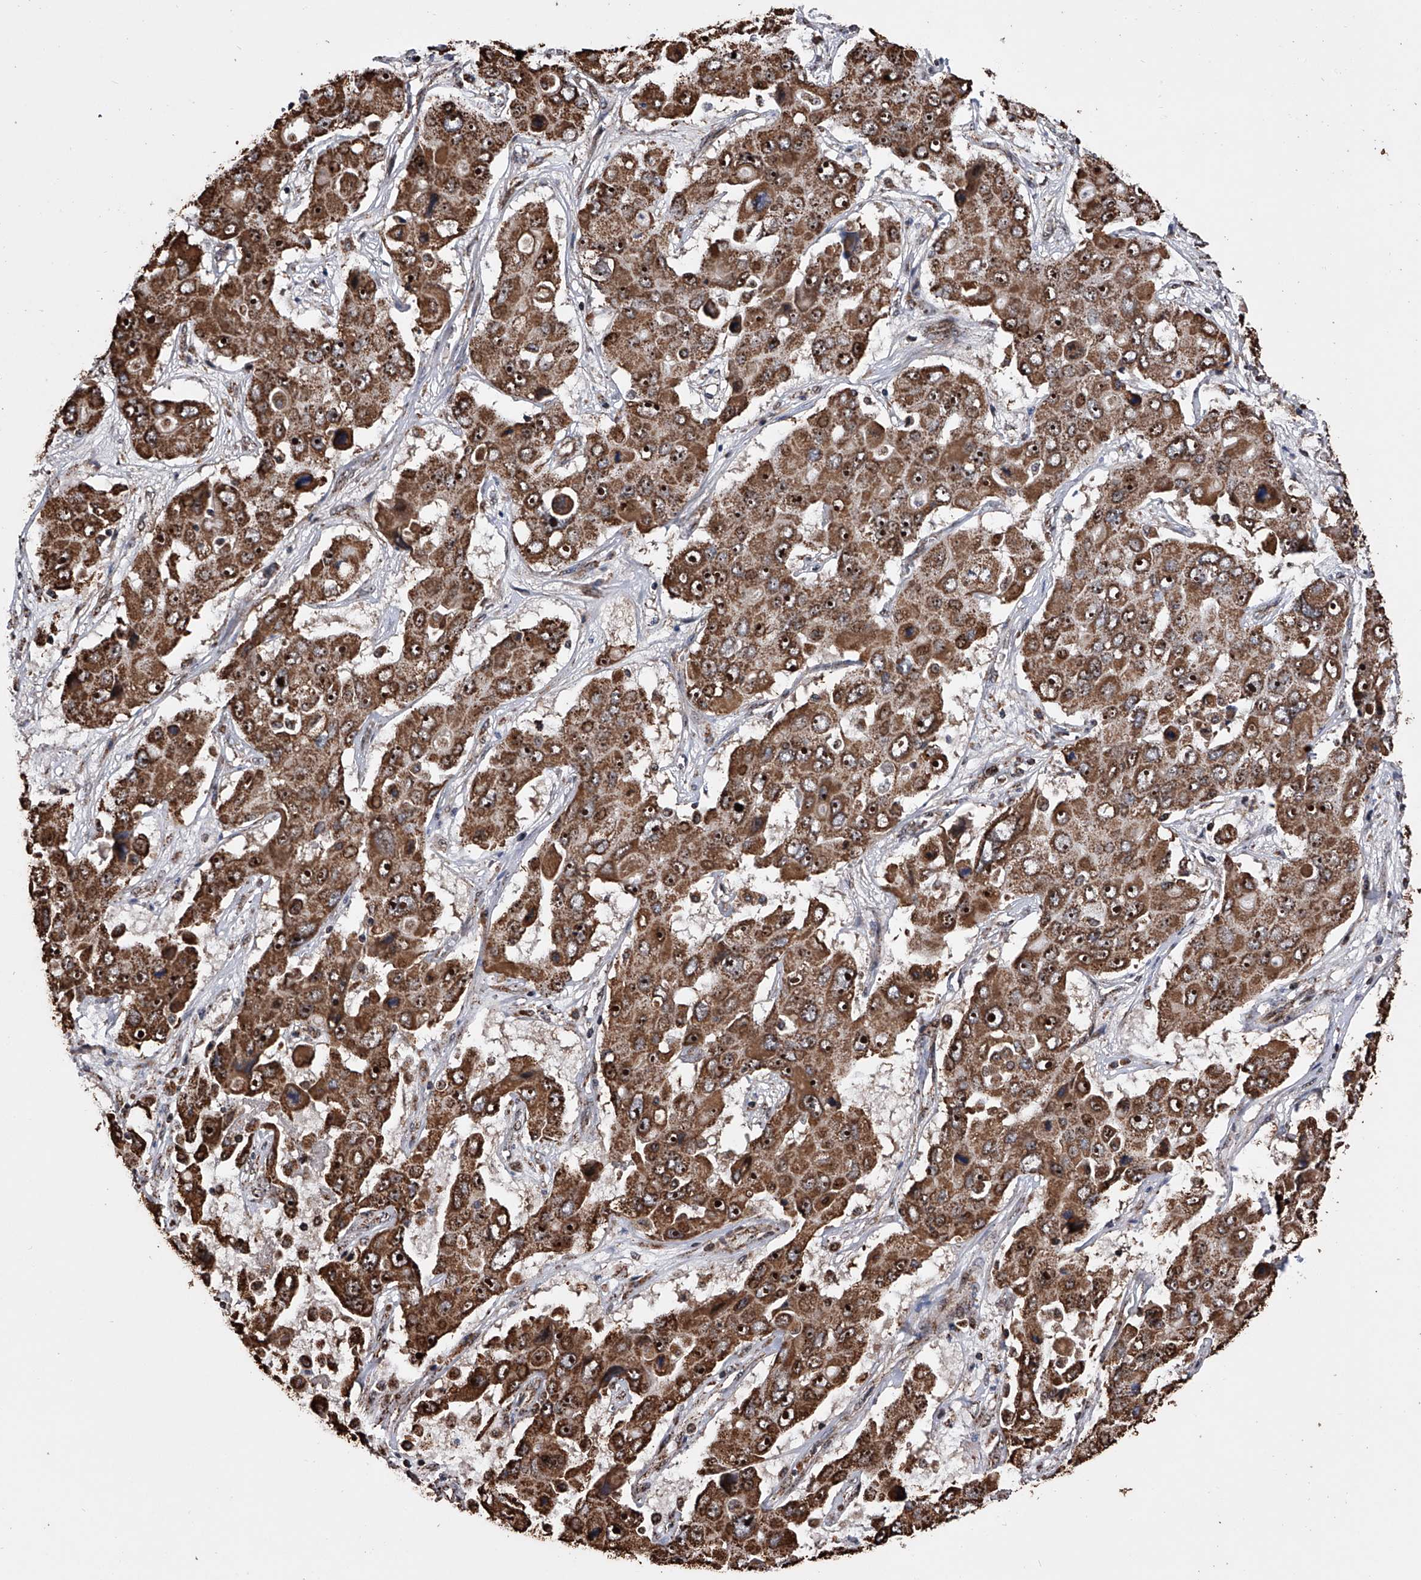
{"staining": {"intensity": "strong", "quantity": ">75%", "location": "cytoplasmic/membranous,nuclear"}, "tissue": "liver cancer", "cell_type": "Tumor cells", "image_type": "cancer", "snomed": [{"axis": "morphology", "description": "Cholangiocarcinoma"}, {"axis": "topography", "description": "Liver"}], "caption": "Immunohistochemical staining of liver cancer displays high levels of strong cytoplasmic/membranous and nuclear positivity in approximately >75% of tumor cells.", "gene": "SMPDL3A", "patient": {"sex": "male", "age": 67}}